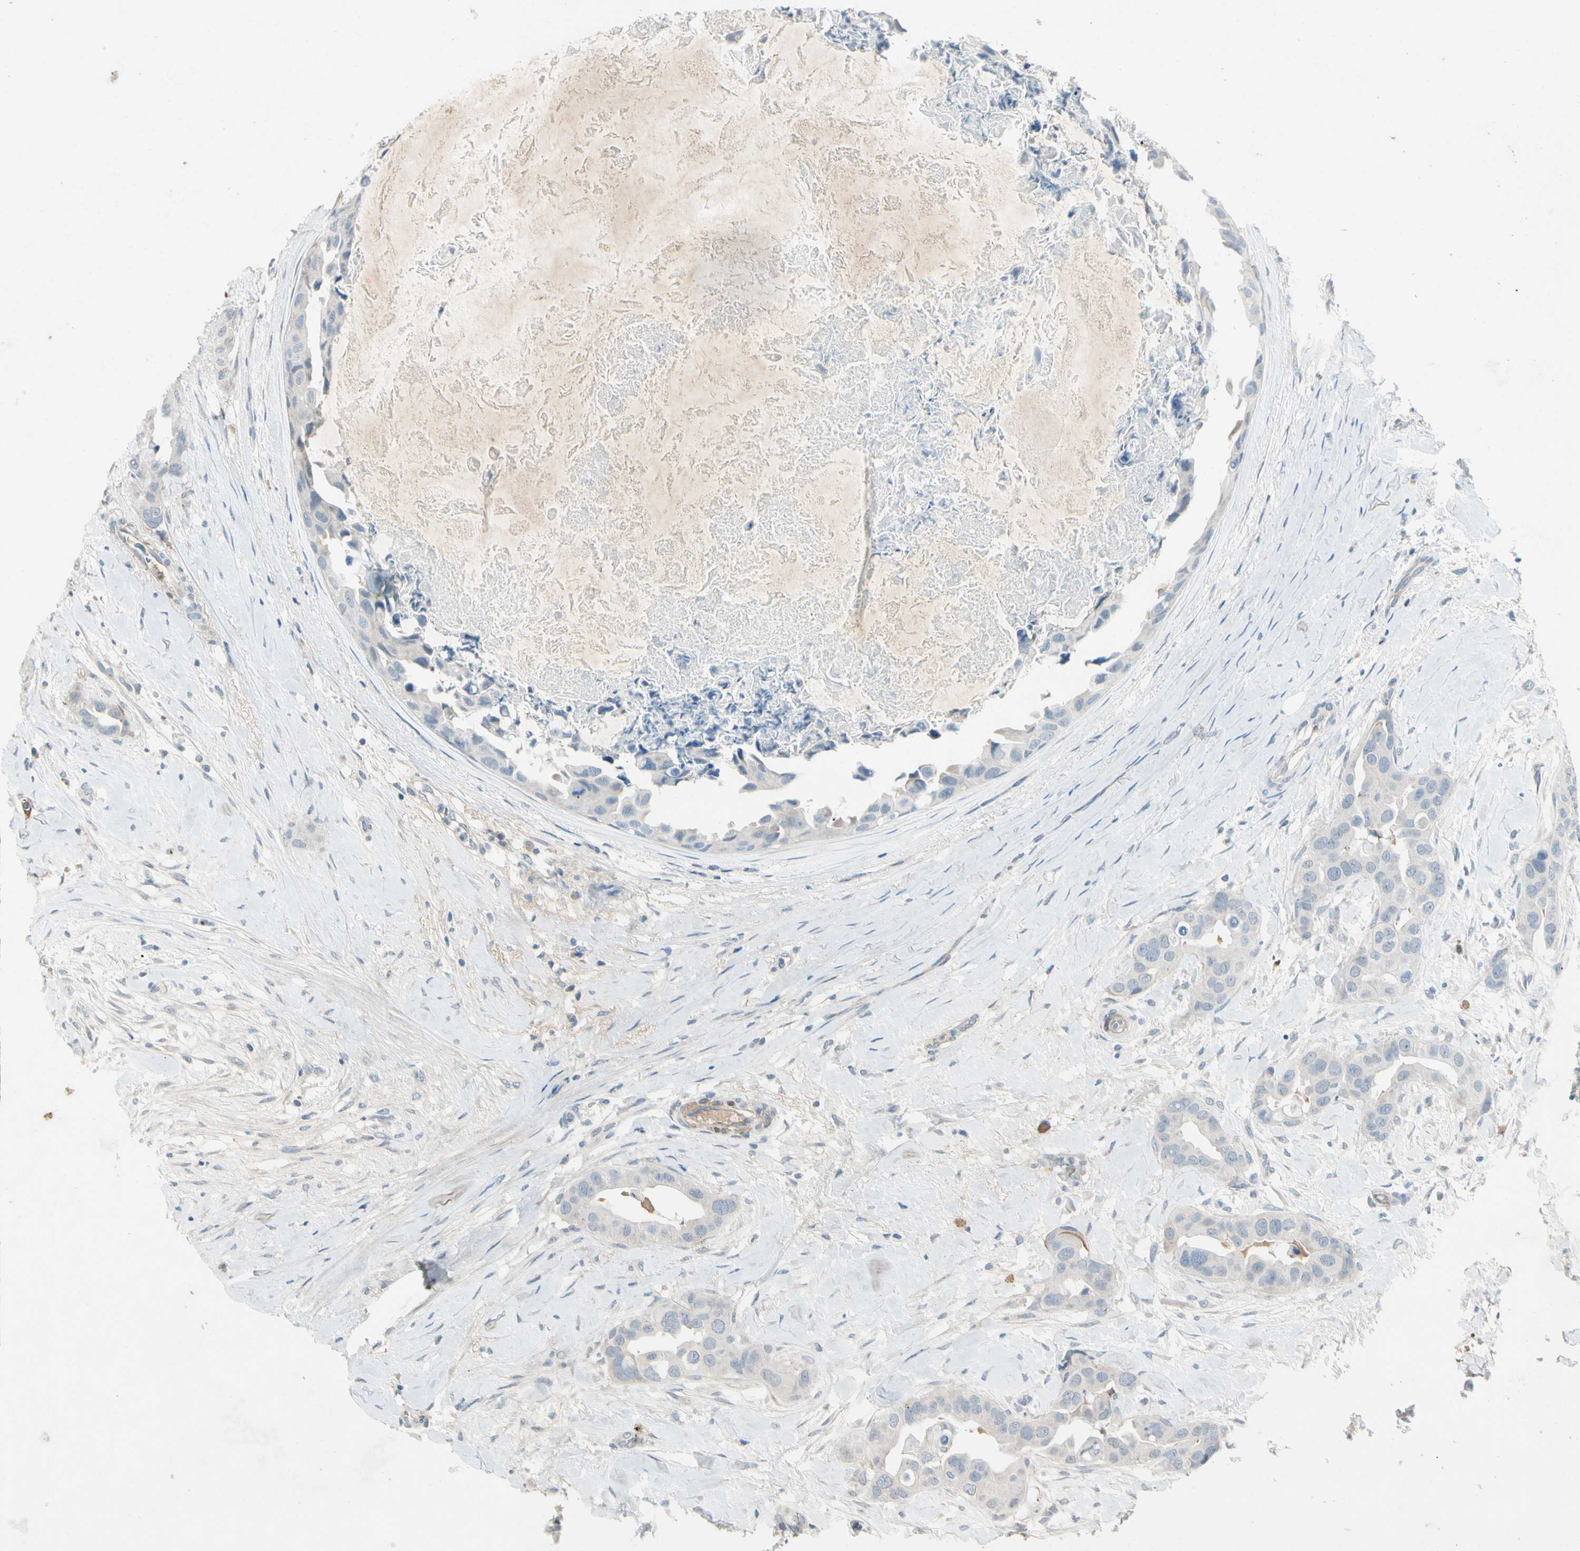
{"staining": {"intensity": "negative", "quantity": "none", "location": "none"}, "tissue": "breast cancer", "cell_type": "Tumor cells", "image_type": "cancer", "snomed": [{"axis": "morphology", "description": "Duct carcinoma"}, {"axis": "topography", "description": "Breast"}], "caption": "High power microscopy histopathology image of an immunohistochemistry (IHC) photomicrograph of breast cancer, revealing no significant expression in tumor cells.", "gene": "SERPIND1", "patient": {"sex": "female", "age": 40}}